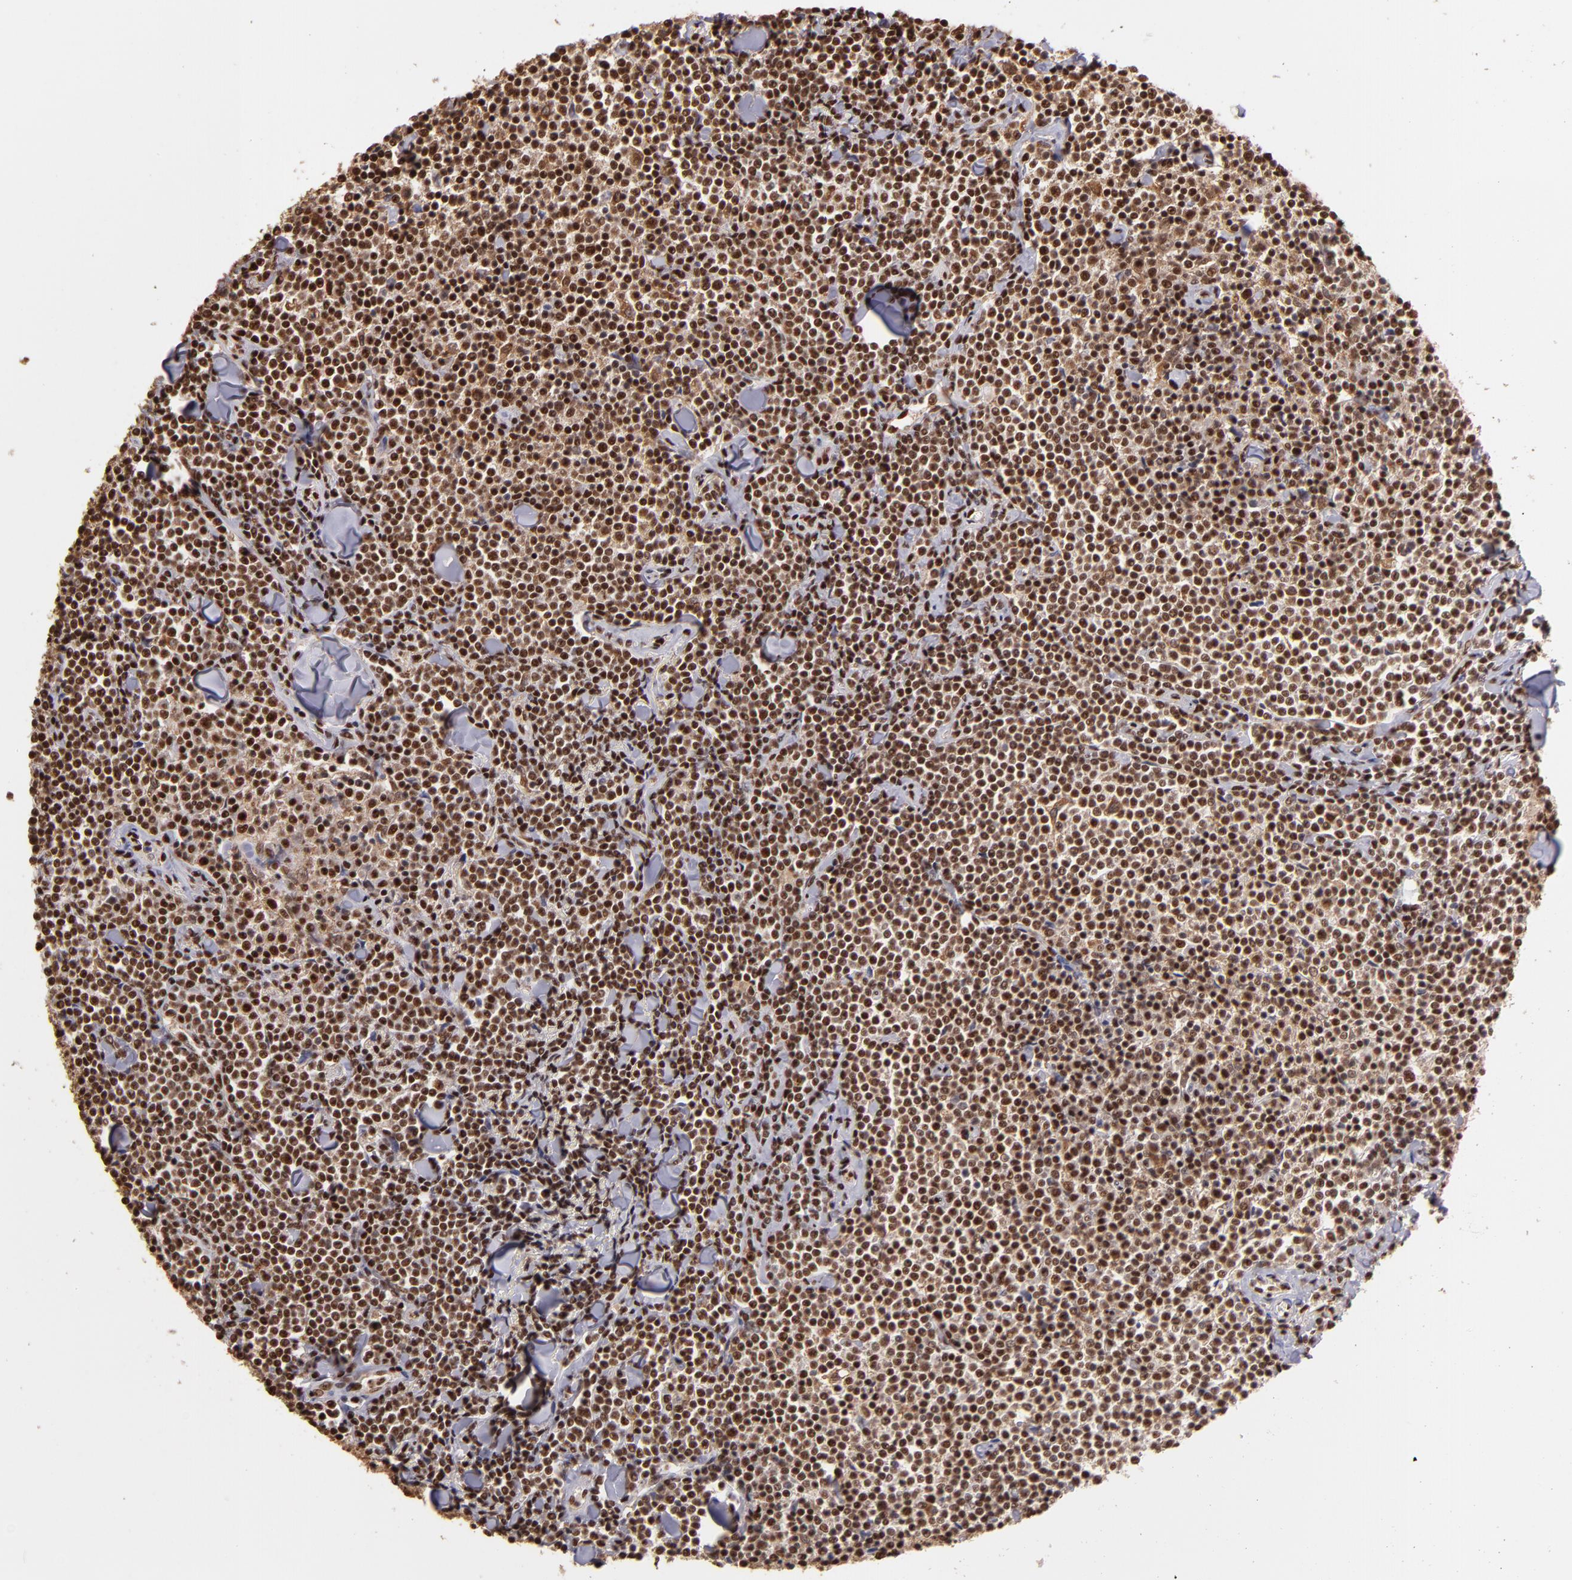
{"staining": {"intensity": "strong", "quantity": ">75%", "location": "nuclear"}, "tissue": "lymphoma", "cell_type": "Tumor cells", "image_type": "cancer", "snomed": [{"axis": "morphology", "description": "Malignant lymphoma, non-Hodgkin's type, Low grade"}, {"axis": "topography", "description": "Soft tissue"}], "caption": "Low-grade malignant lymphoma, non-Hodgkin's type stained with IHC exhibits strong nuclear positivity in approximately >75% of tumor cells.", "gene": "SP1", "patient": {"sex": "male", "age": 92}}